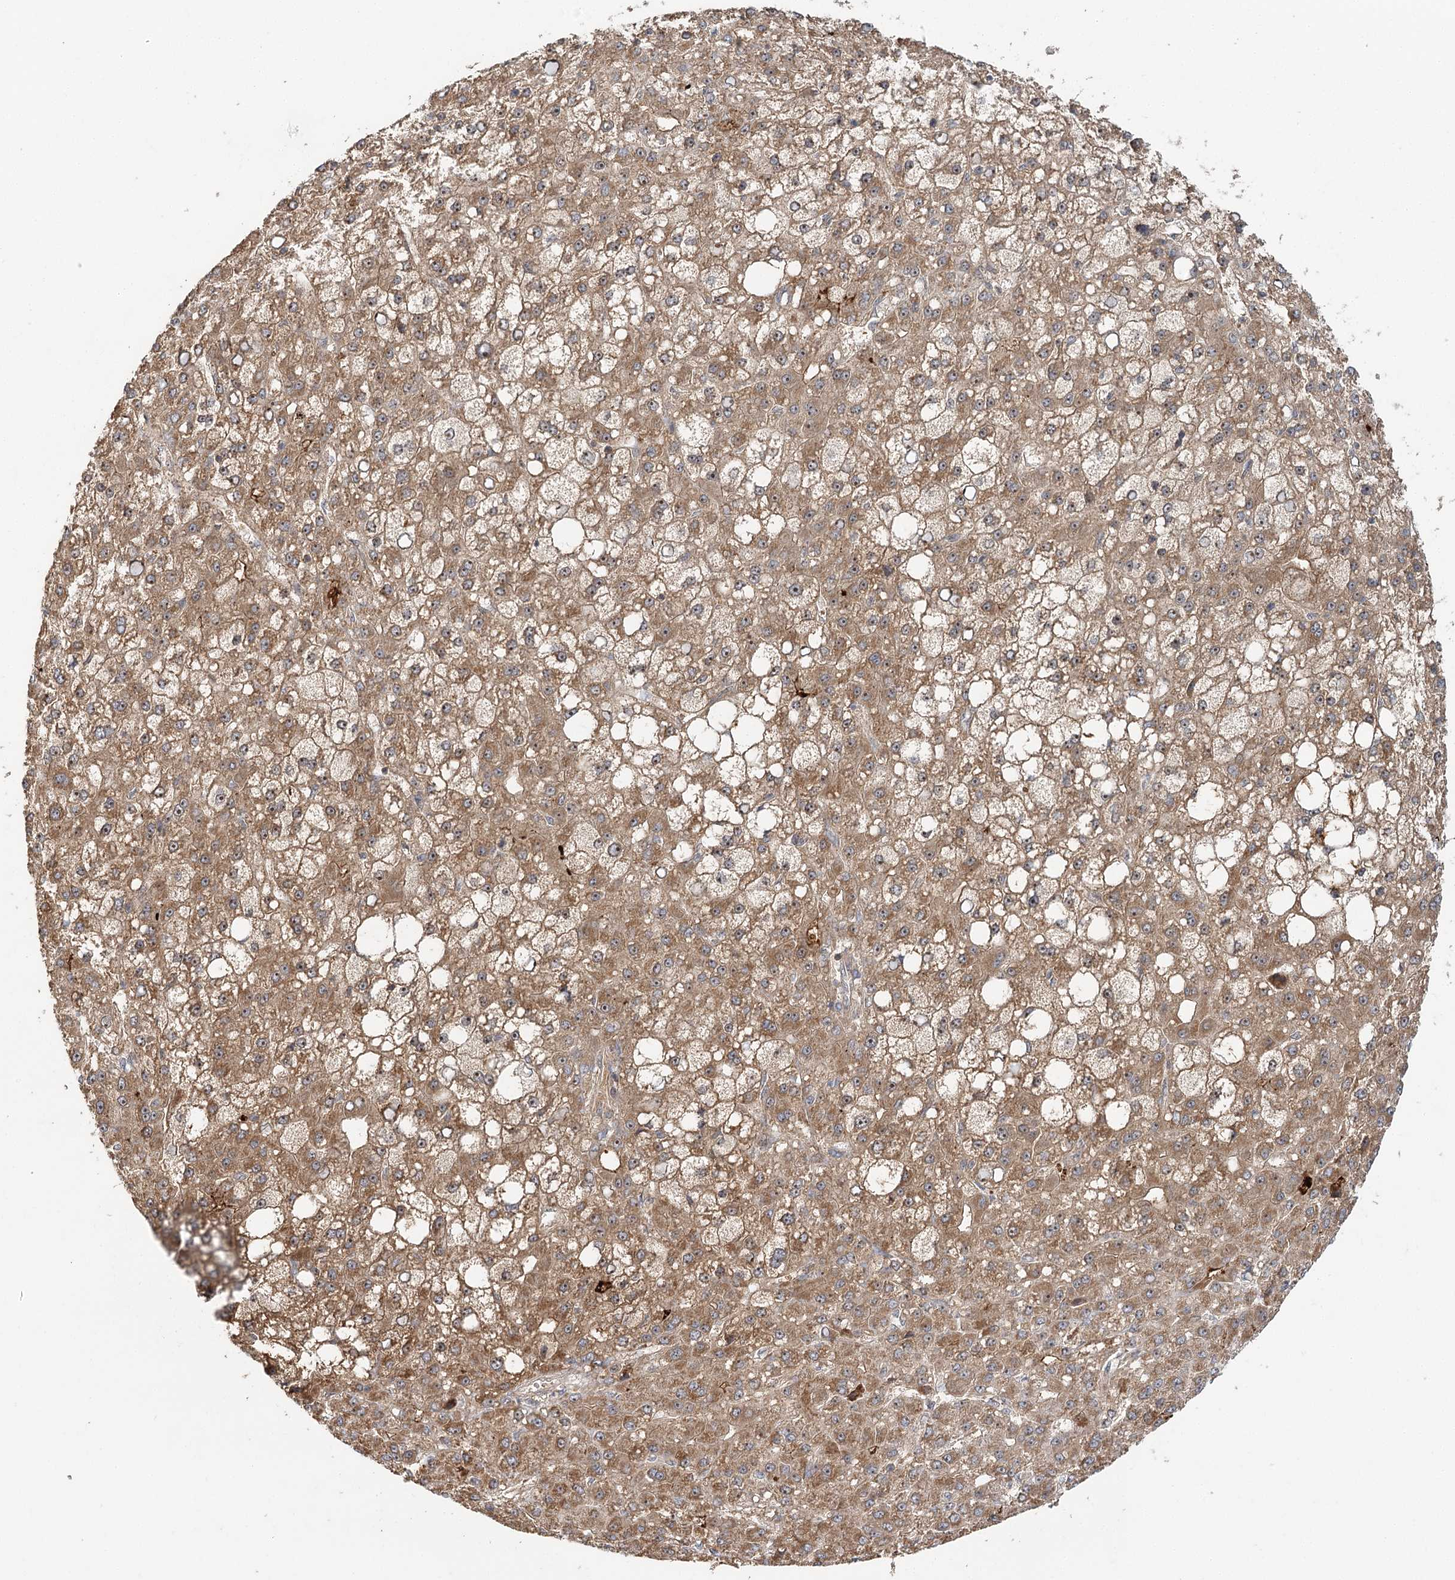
{"staining": {"intensity": "moderate", "quantity": ">75%", "location": "cytoplasmic/membranous,nuclear"}, "tissue": "liver cancer", "cell_type": "Tumor cells", "image_type": "cancer", "snomed": [{"axis": "morphology", "description": "Carcinoma, Hepatocellular, NOS"}, {"axis": "topography", "description": "Liver"}], "caption": "The immunohistochemical stain highlights moderate cytoplasmic/membranous and nuclear positivity in tumor cells of hepatocellular carcinoma (liver) tissue. The staining was performed using DAB (3,3'-diaminobenzidine), with brown indicating positive protein expression. Nuclei are stained blue with hematoxylin.", "gene": "RAPGEF6", "patient": {"sex": "male", "age": 67}}